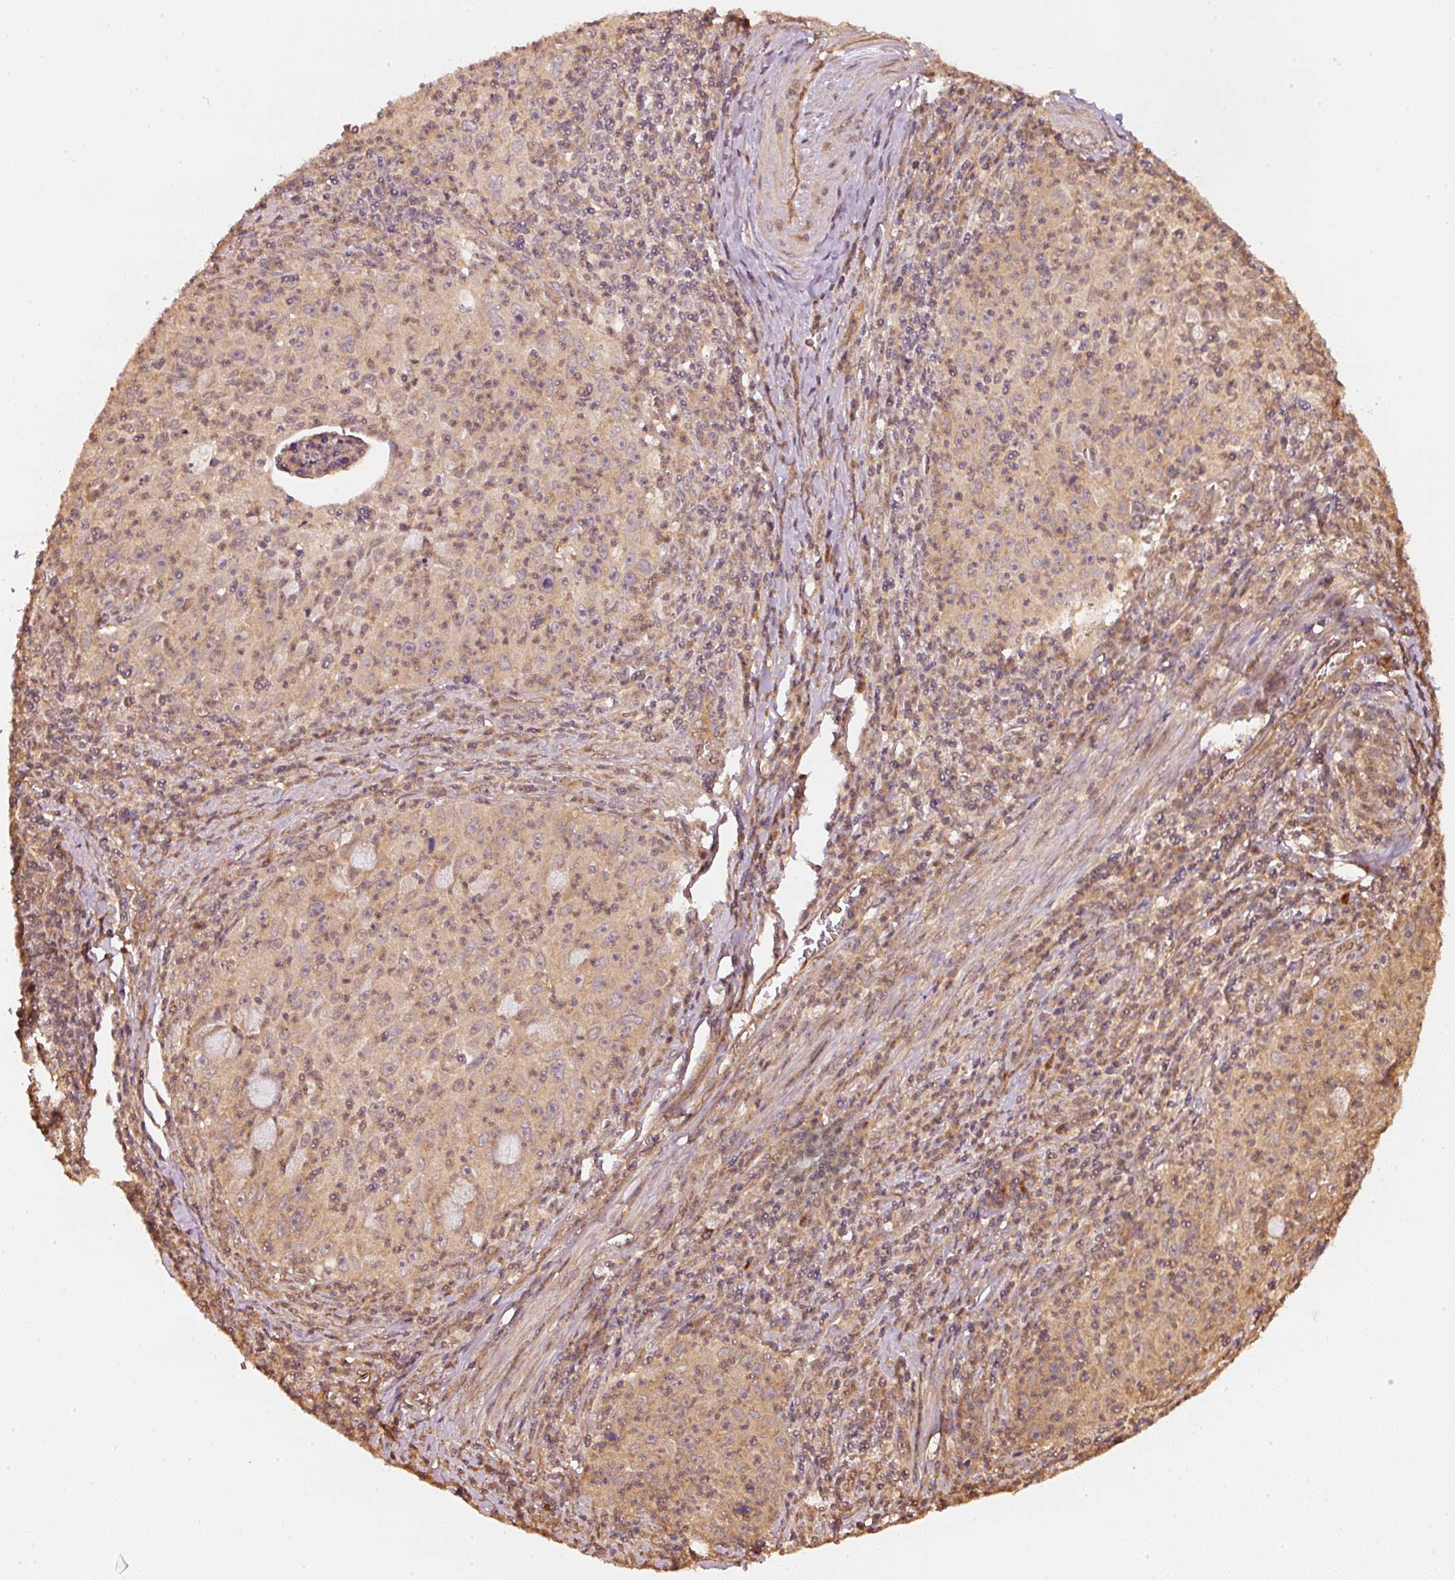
{"staining": {"intensity": "weak", "quantity": "<25%", "location": "cytoplasmic/membranous,nuclear"}, "tissue": "cervical cancer", "cell_type": "Tumor cells", "image_type": "cancer", "snomed": [{"axis": "morphology", "description": "Squamous cell carcinoma, NOS"}, {"axis": "topography", "description": "Cervix"}], "caption": "Immunohistochemical staining of human cervical cancer demonstrates no significant positivity in tumor cells. The staining is performed using DAB brown chromogen with nuclei counter-stained in using hematoxylin.", "gene": "STAU1", "patient": {"sex": "female", "age": 30}}